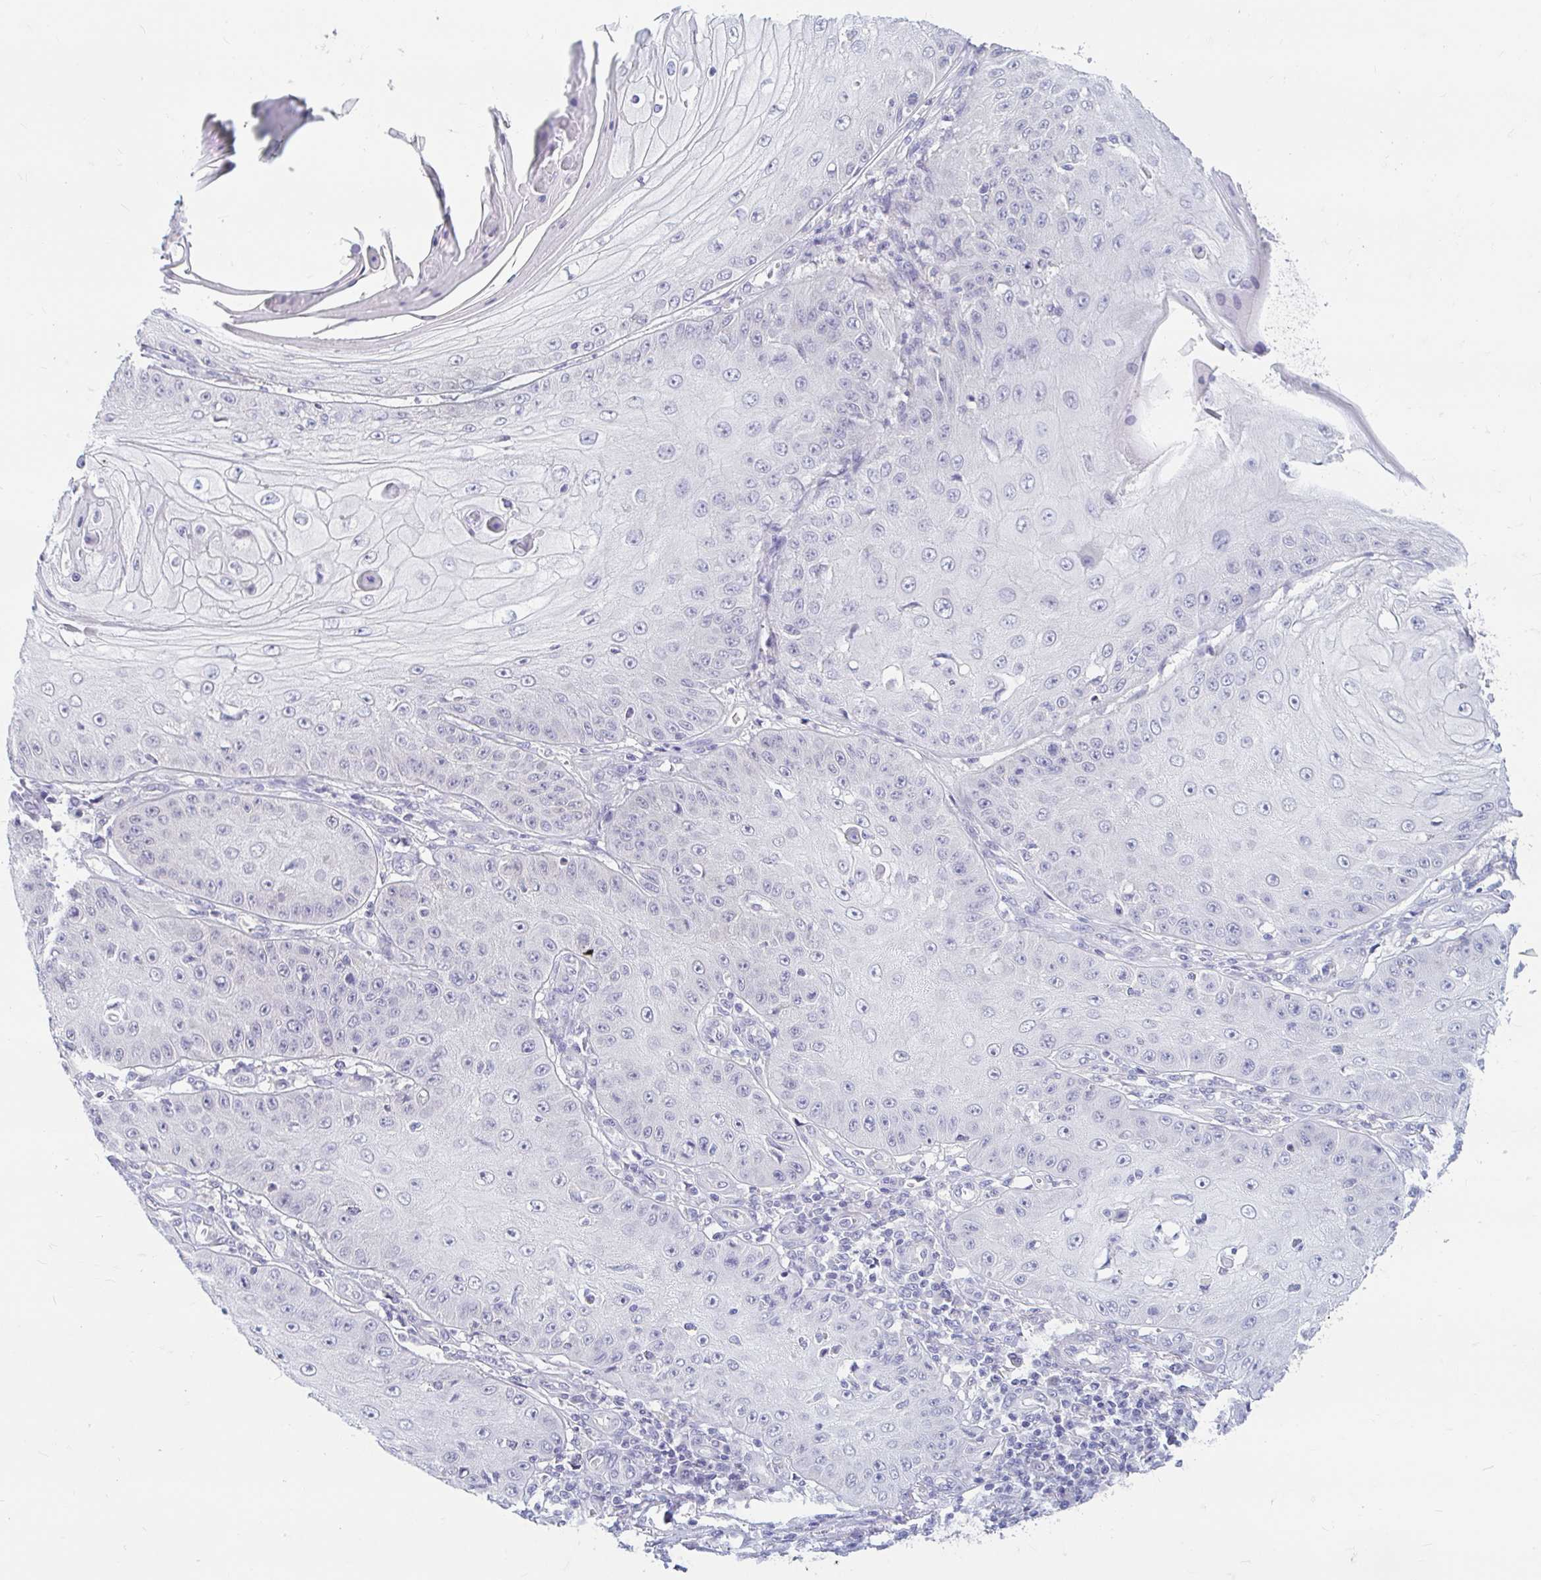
{"staining": {"intensity": "negative", "quantity": "none", "location": "none"}, "tissue": "skin cancer", "cell_type": "Tumor cells", "image_type": "cancer", "snomed": [{"axis": "morphology", "description": "Squamous cell carcinoma, NOS"}, {"axis": "topography", "description": "Skin"}], "caption": "Immunohistochemistry image of neoplastic tissue: skin cancer (squamous cell carcinoma) stained with DAB displays no significant protein staining in tumor cells.", "gene": "ADH1A", "patient": {"sex": "male", "age": 70}}